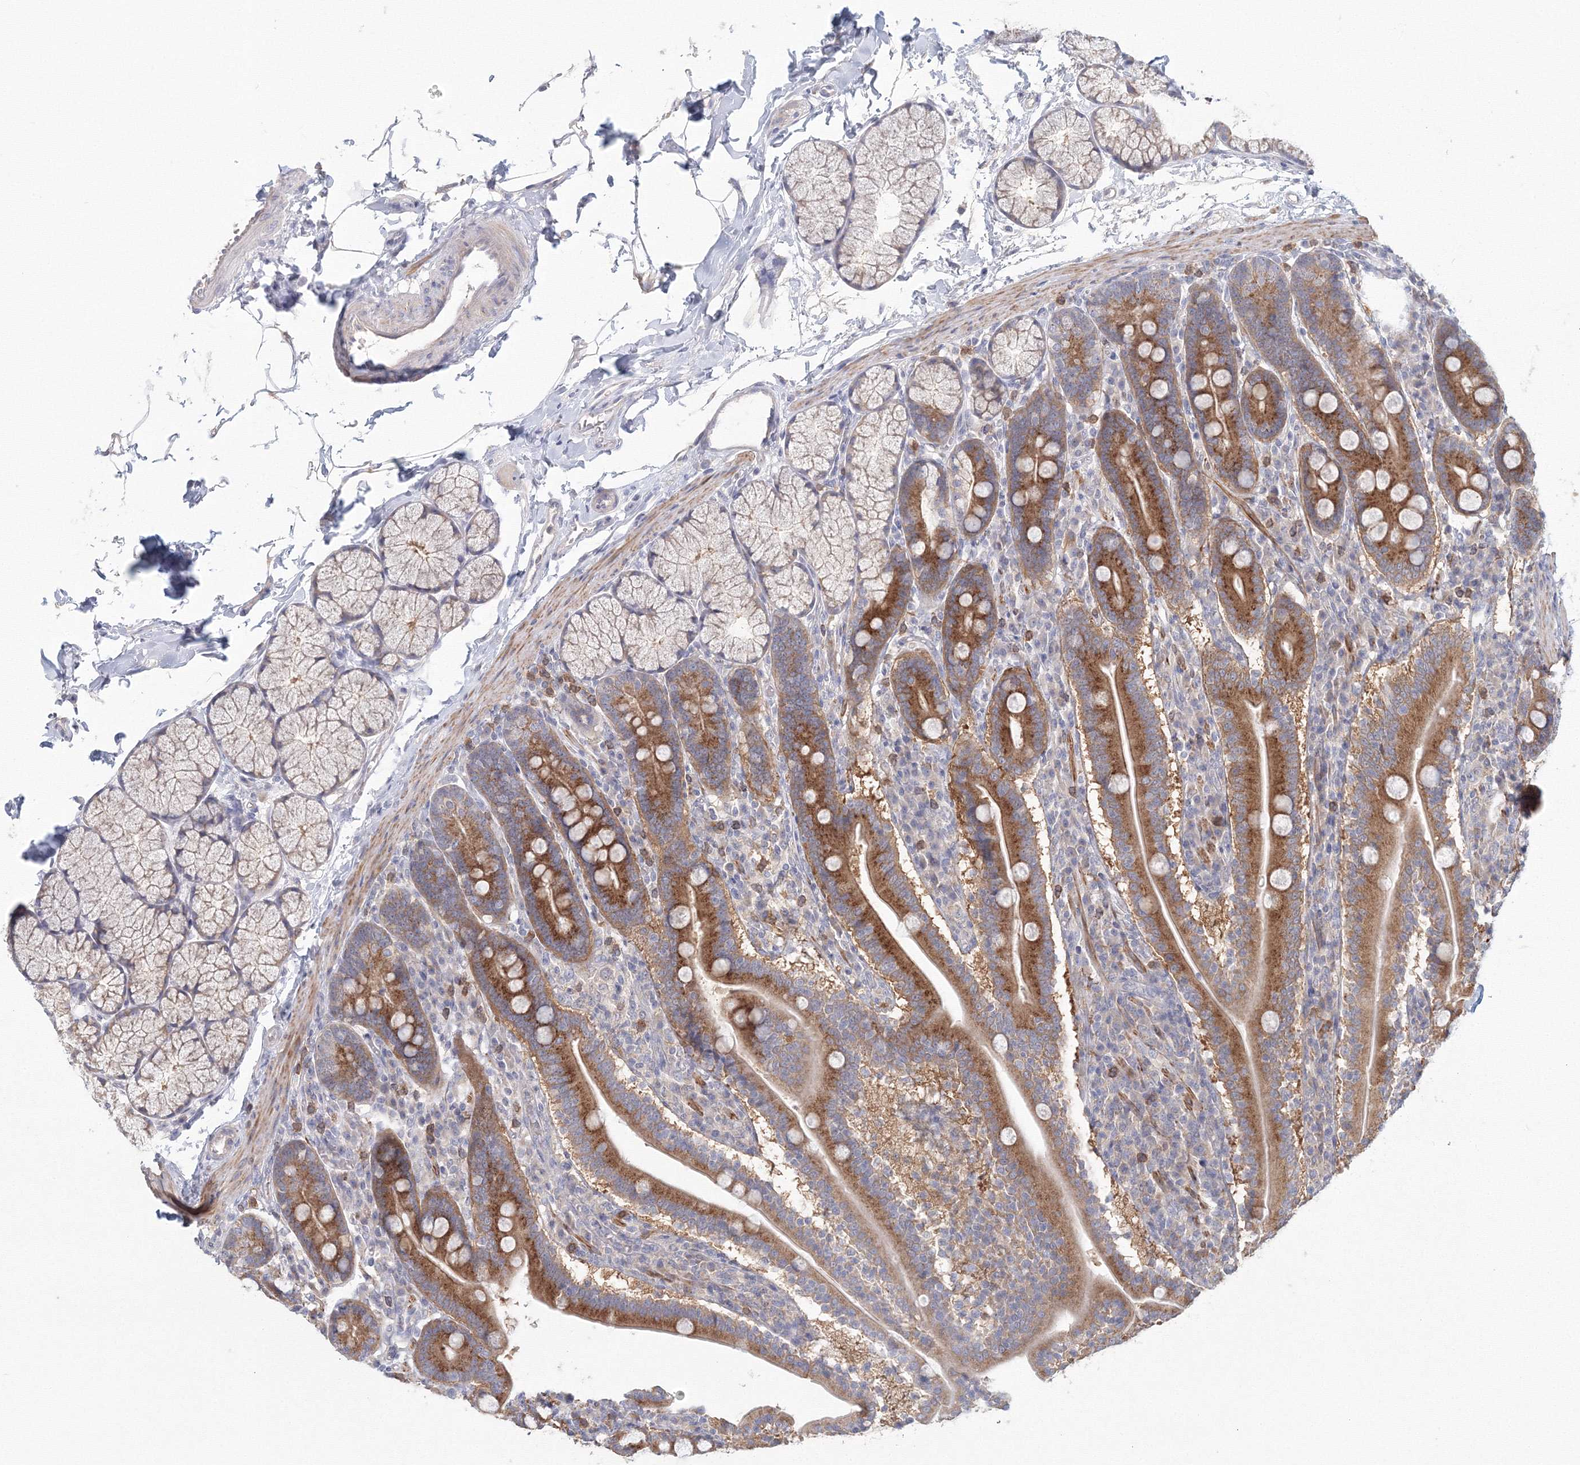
{"staining": {"intensity": "moderate", "quantity": ">75%", "location": "cytoplasmic/membranous"}, "tissue": "duodenum", "cell_type": "Glandular cells", "image_type": "normal", "snomed": [{"axis": "morphology", "description": "Normal tissue, NOS"}, {"axis": "topography", "description": "Duodenum"}], "caption": "Benign duodenum demonstrates moderate cytoplasmic/membranous expression in approximately >75% of glandular cells, visualized by immunohistochemistry. The protein of interest is shown in brown color, while the nuclei are stained blue.", "gene": "TACC2", "patient": {"sex": "male", "age": 35}}